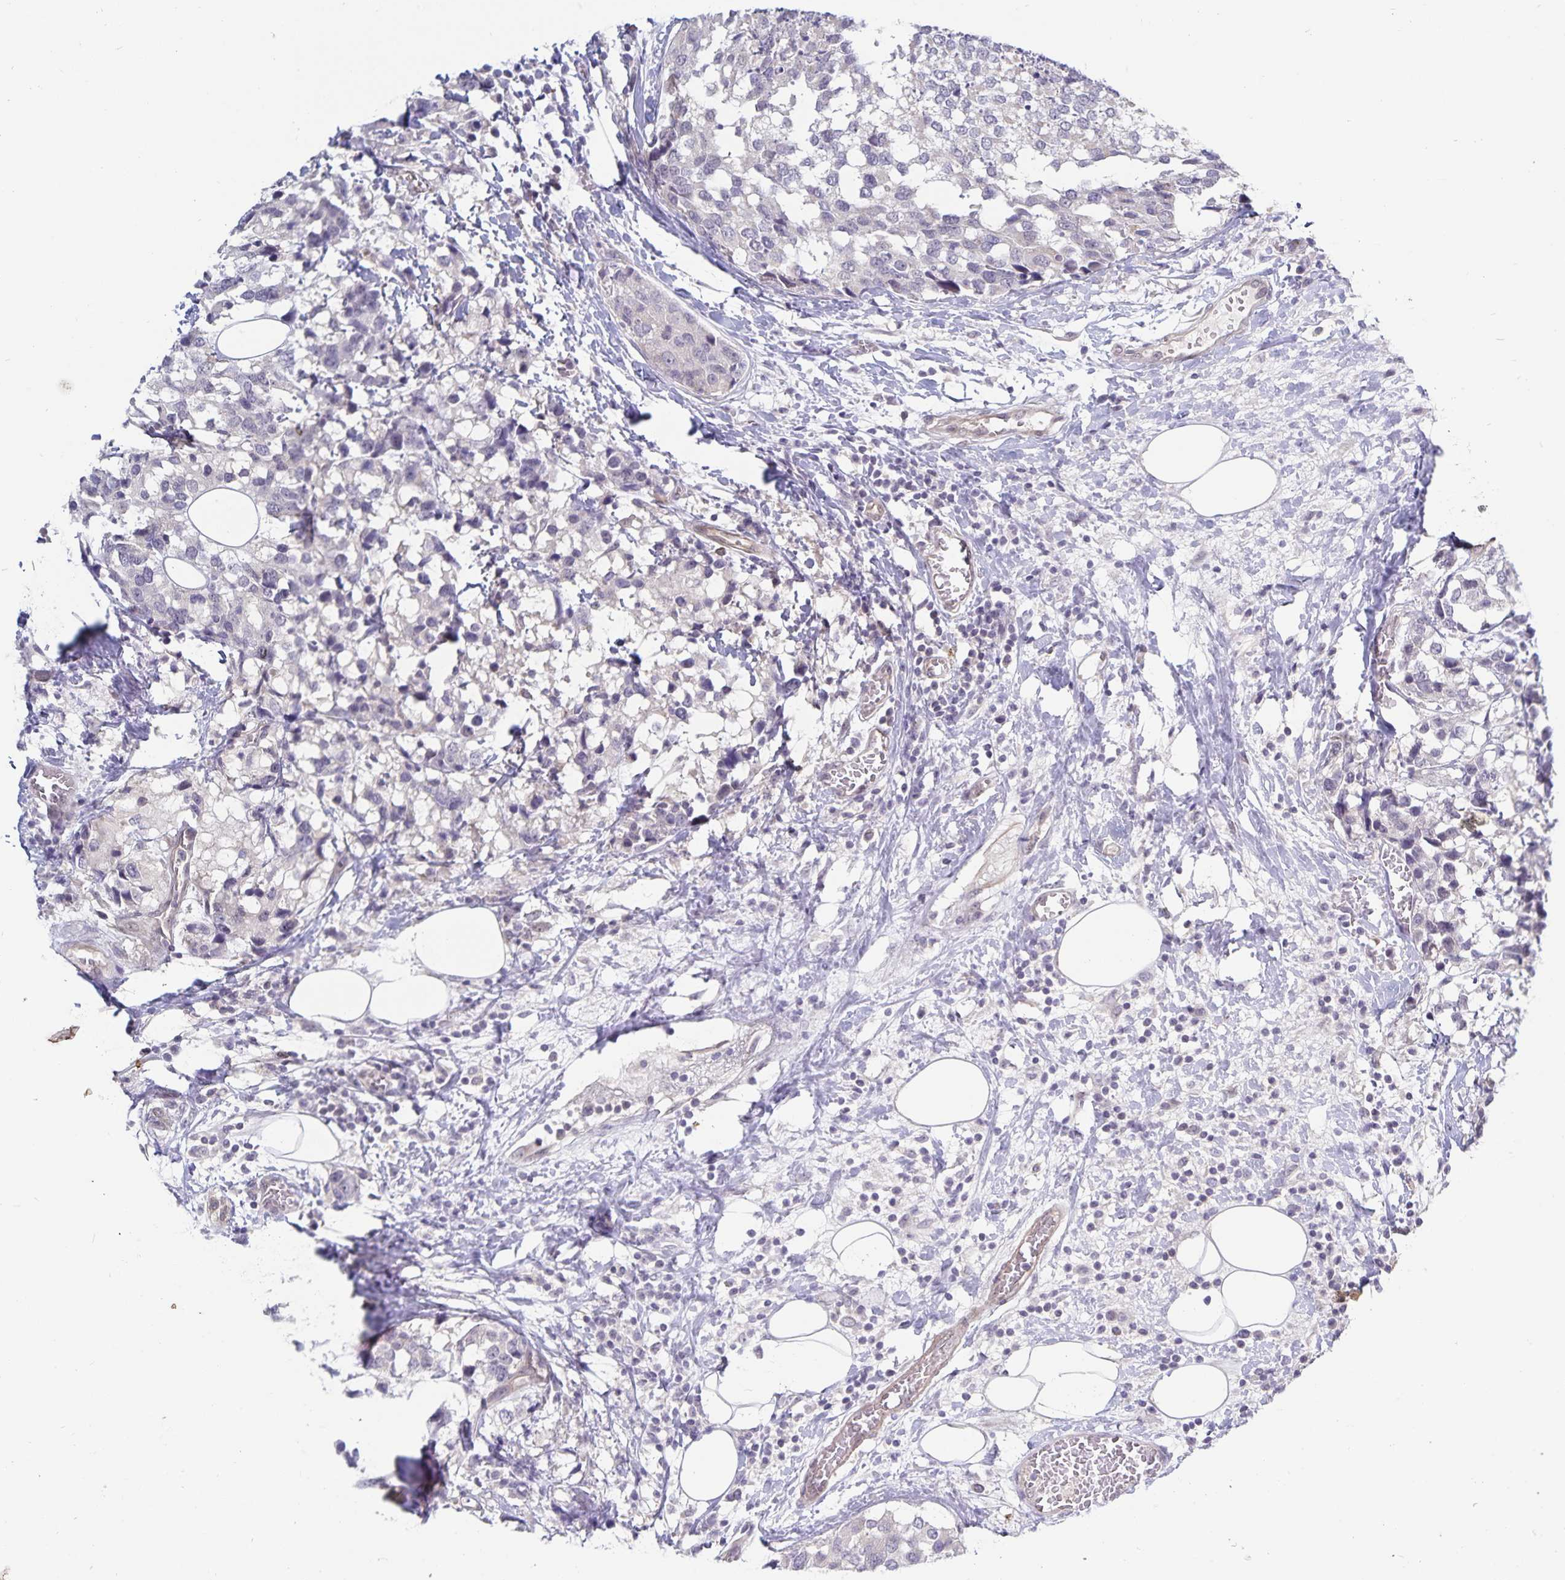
{"staining": {"intensity": "negative", "quantity": "none", "location": "none"}, "tissue": "breast cancer", "cell_type": "Tumor cells", "image_type": "cancer", "snomed": [{"axis": "morphology", "description": "Lobular carcinoma"}, {"axis": "topography", "description": "Breast"}], "caption": "DAB (3,3'-diaminobenzidine) immunohistochemical staining of human breast cancer (lobular carcinoma) displays no significant positivity in tumor cells.", "gene": "CDKN2B", "patient": {"sex": "female", "age": 59}}